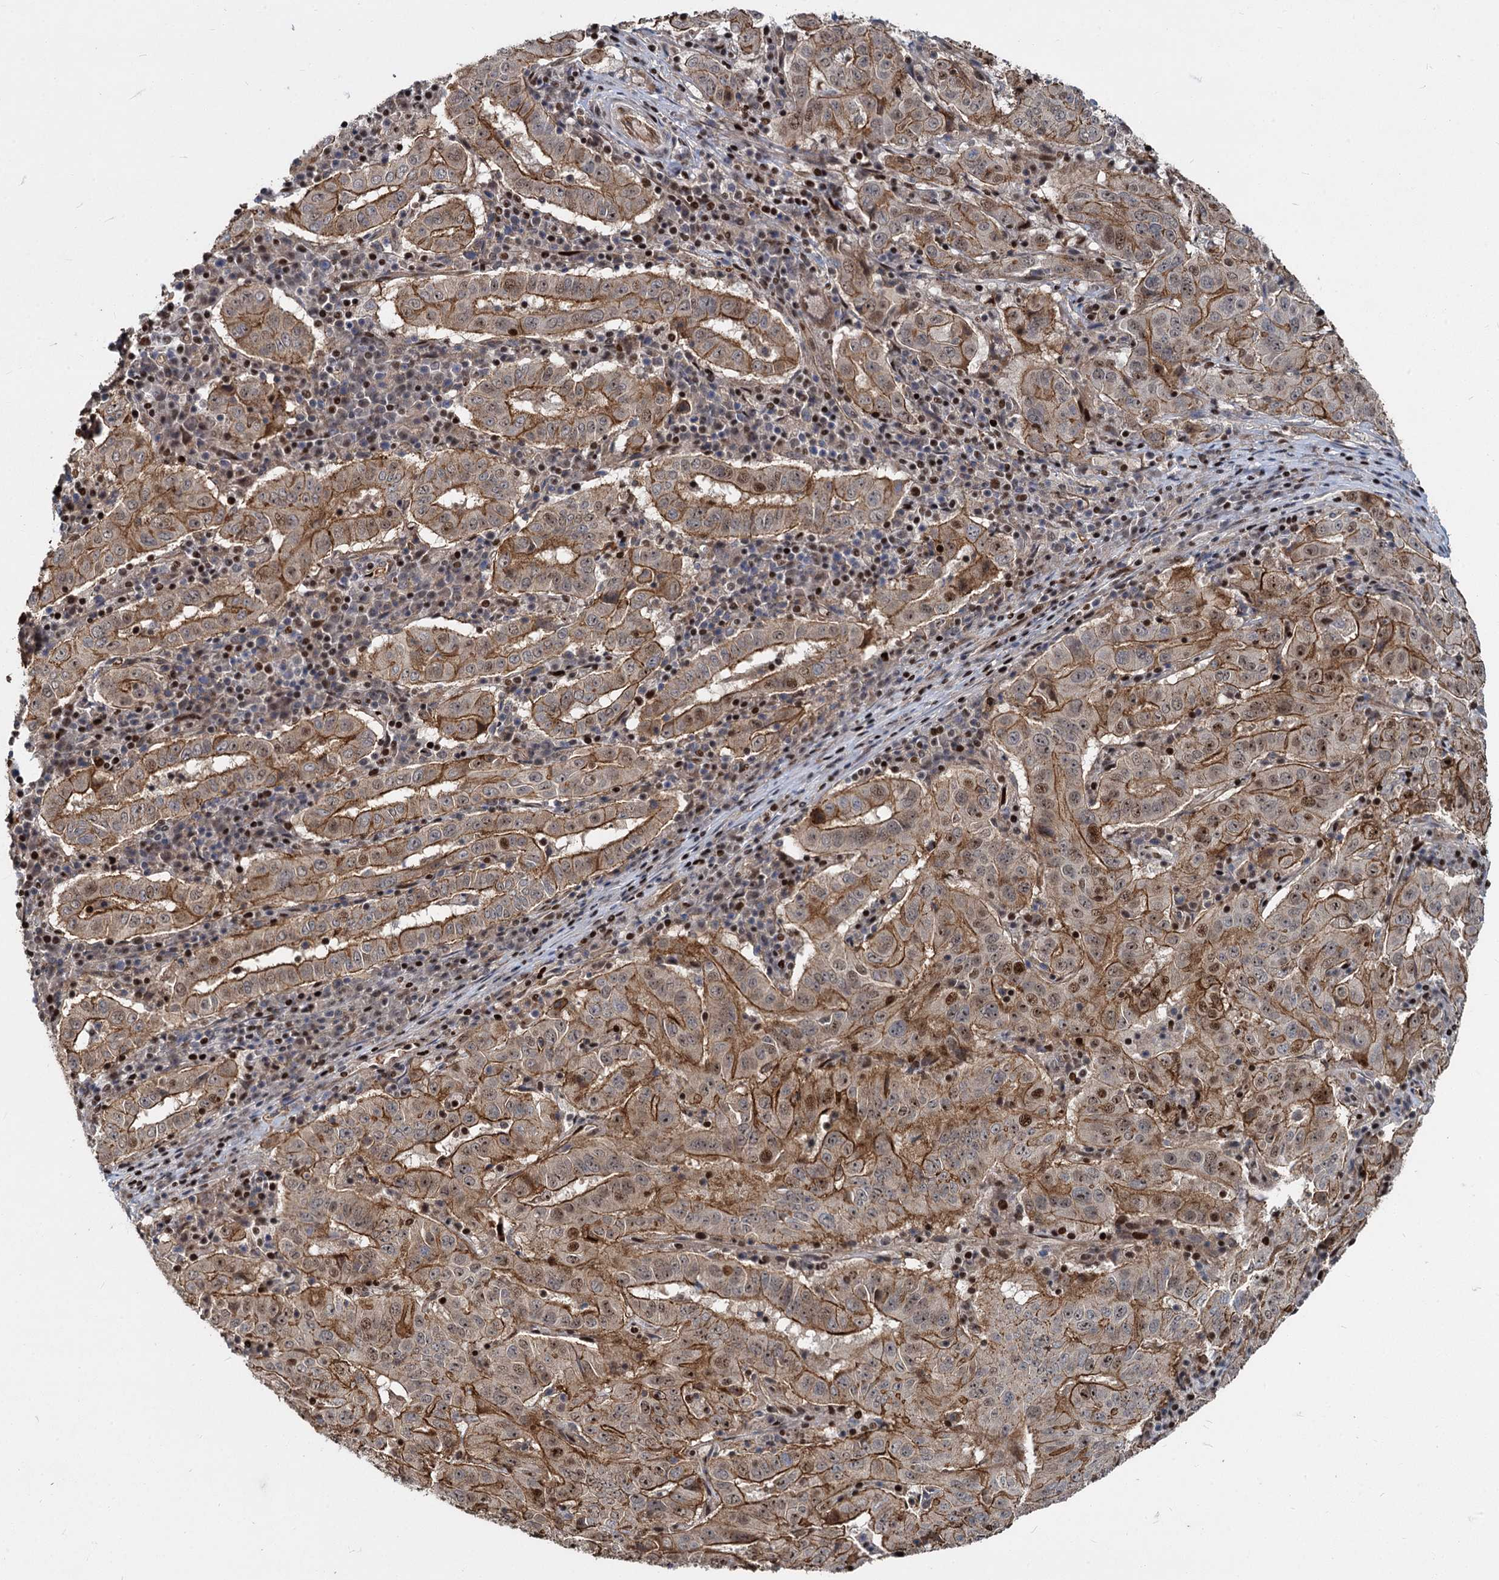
{"staining": {"intensity": "moderate", "quantity": ">75%", "location": "cytoplasmic/membranous,nuclear"}, "tissue": "pancreatic cancer", "cell_type": "Tumor cells", "image_type": "cancer", "snomed": [{"axis": "morphology", "description": "Adenocarcinoma, NOS"}, {"axis": "topography", "description": "Pancreas"}], "caption": "IHC photomicrograph of neoplastic tissue: human adenocarcinoma (pancreatic) stained using immunohistochemistry exhibits medium levels of moderate protein expression localized specifically in the cytoplasmic/membranous and nuclear of tumor cells, appearing as a cytoplasmic/membranous and nuclear brown color.", "gene": "ANKRD49", "patient": {"sex": "male", "age": 63}}